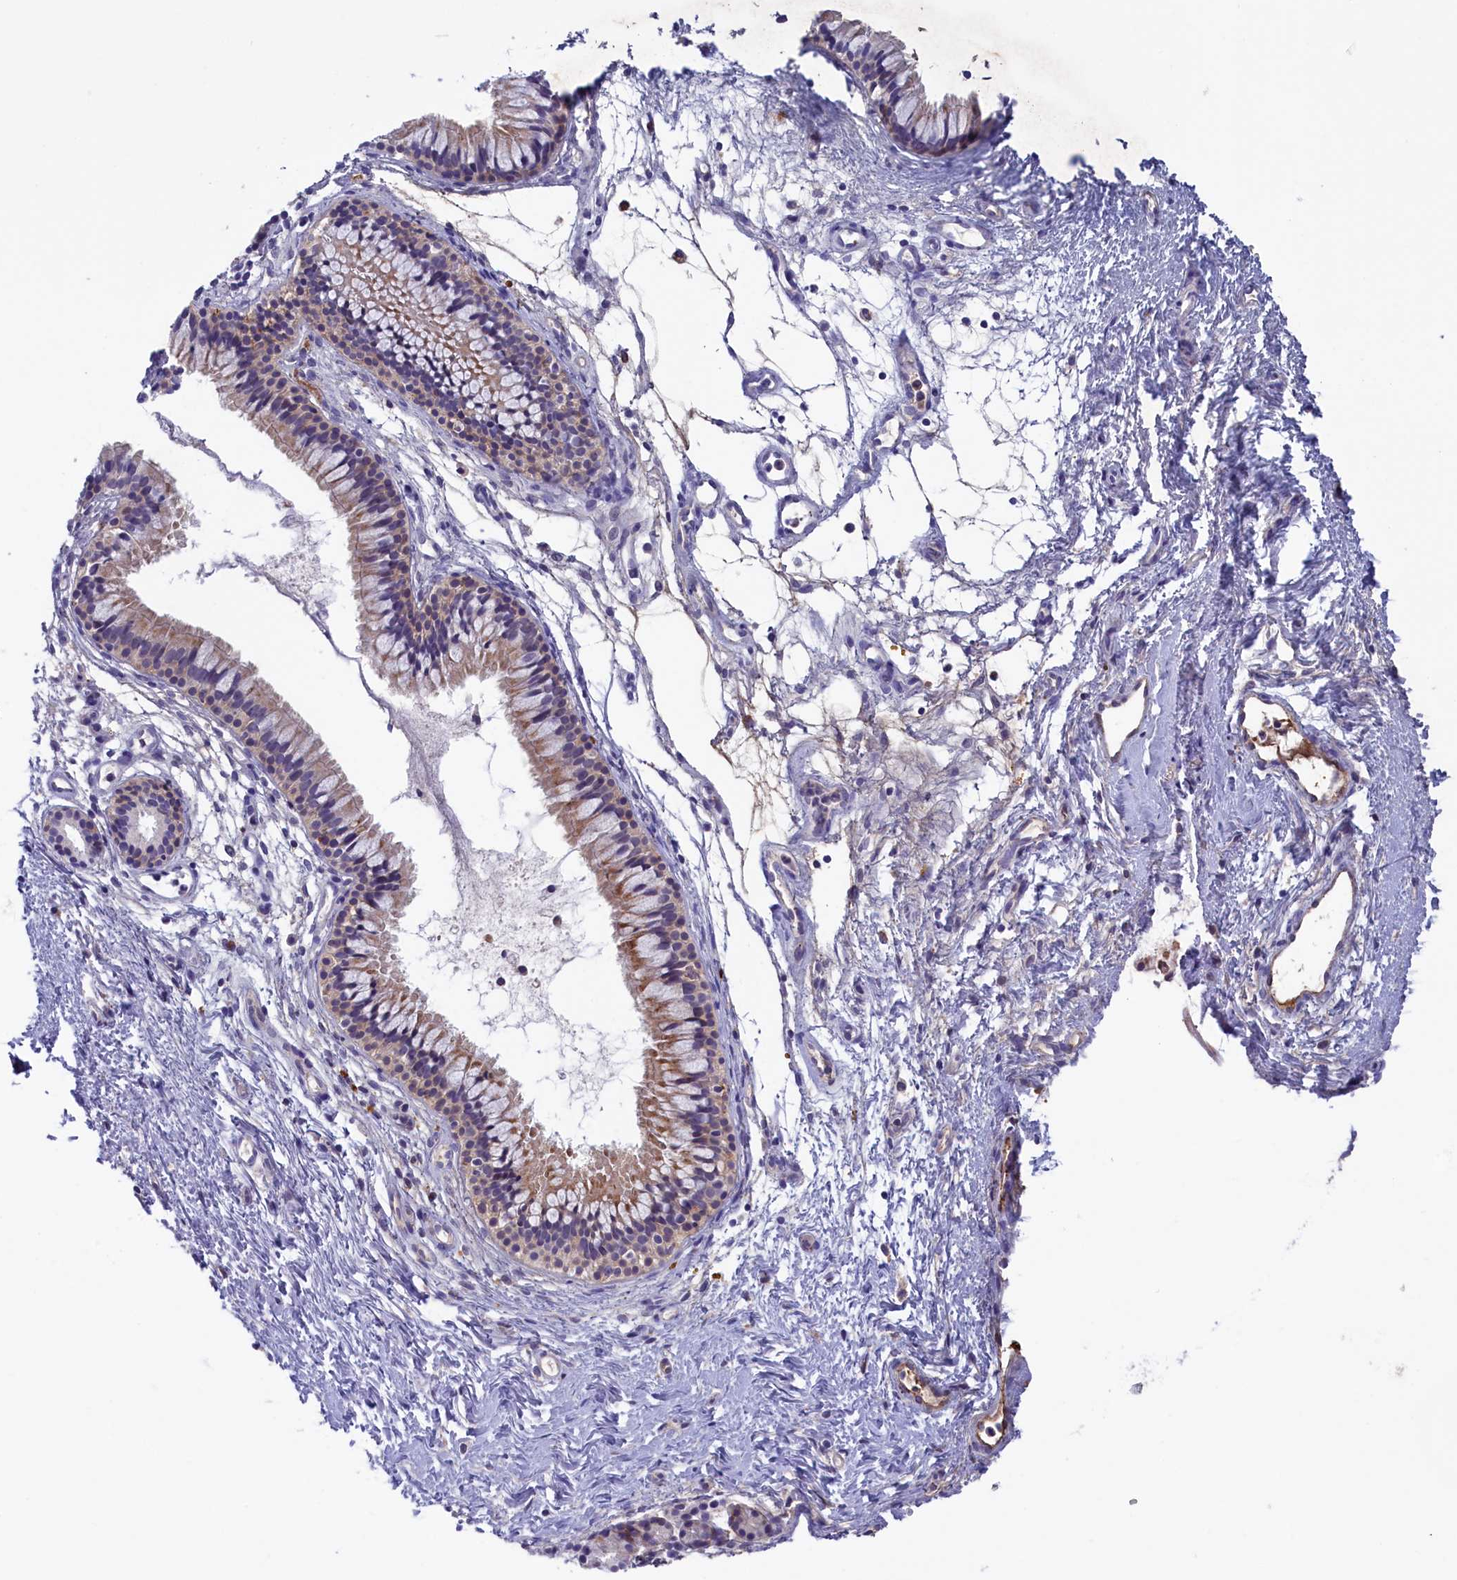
{"staining": {"intensity": "moderate", "quantity": ">75%", "location": "cytoplasmic/membranous"}, "tissue": "nasopharynx", "cell_type": "Respiratory epithelial cells", "image_type": "normal", "snomed": [{"axis": "morphology", "description": "Normal tissue, NOS"}, {"axis": "topography", "description": "Nasopharynx"}], "caption": "About >75% of respiratory epithelial cells in benign human nasopharynx reveal moderate cytoplasmic/membranous protein expression as visualized by brown immunohistochemical staining.", "gene": "STYX", "patient": {"sex": "male", "age": 82}}